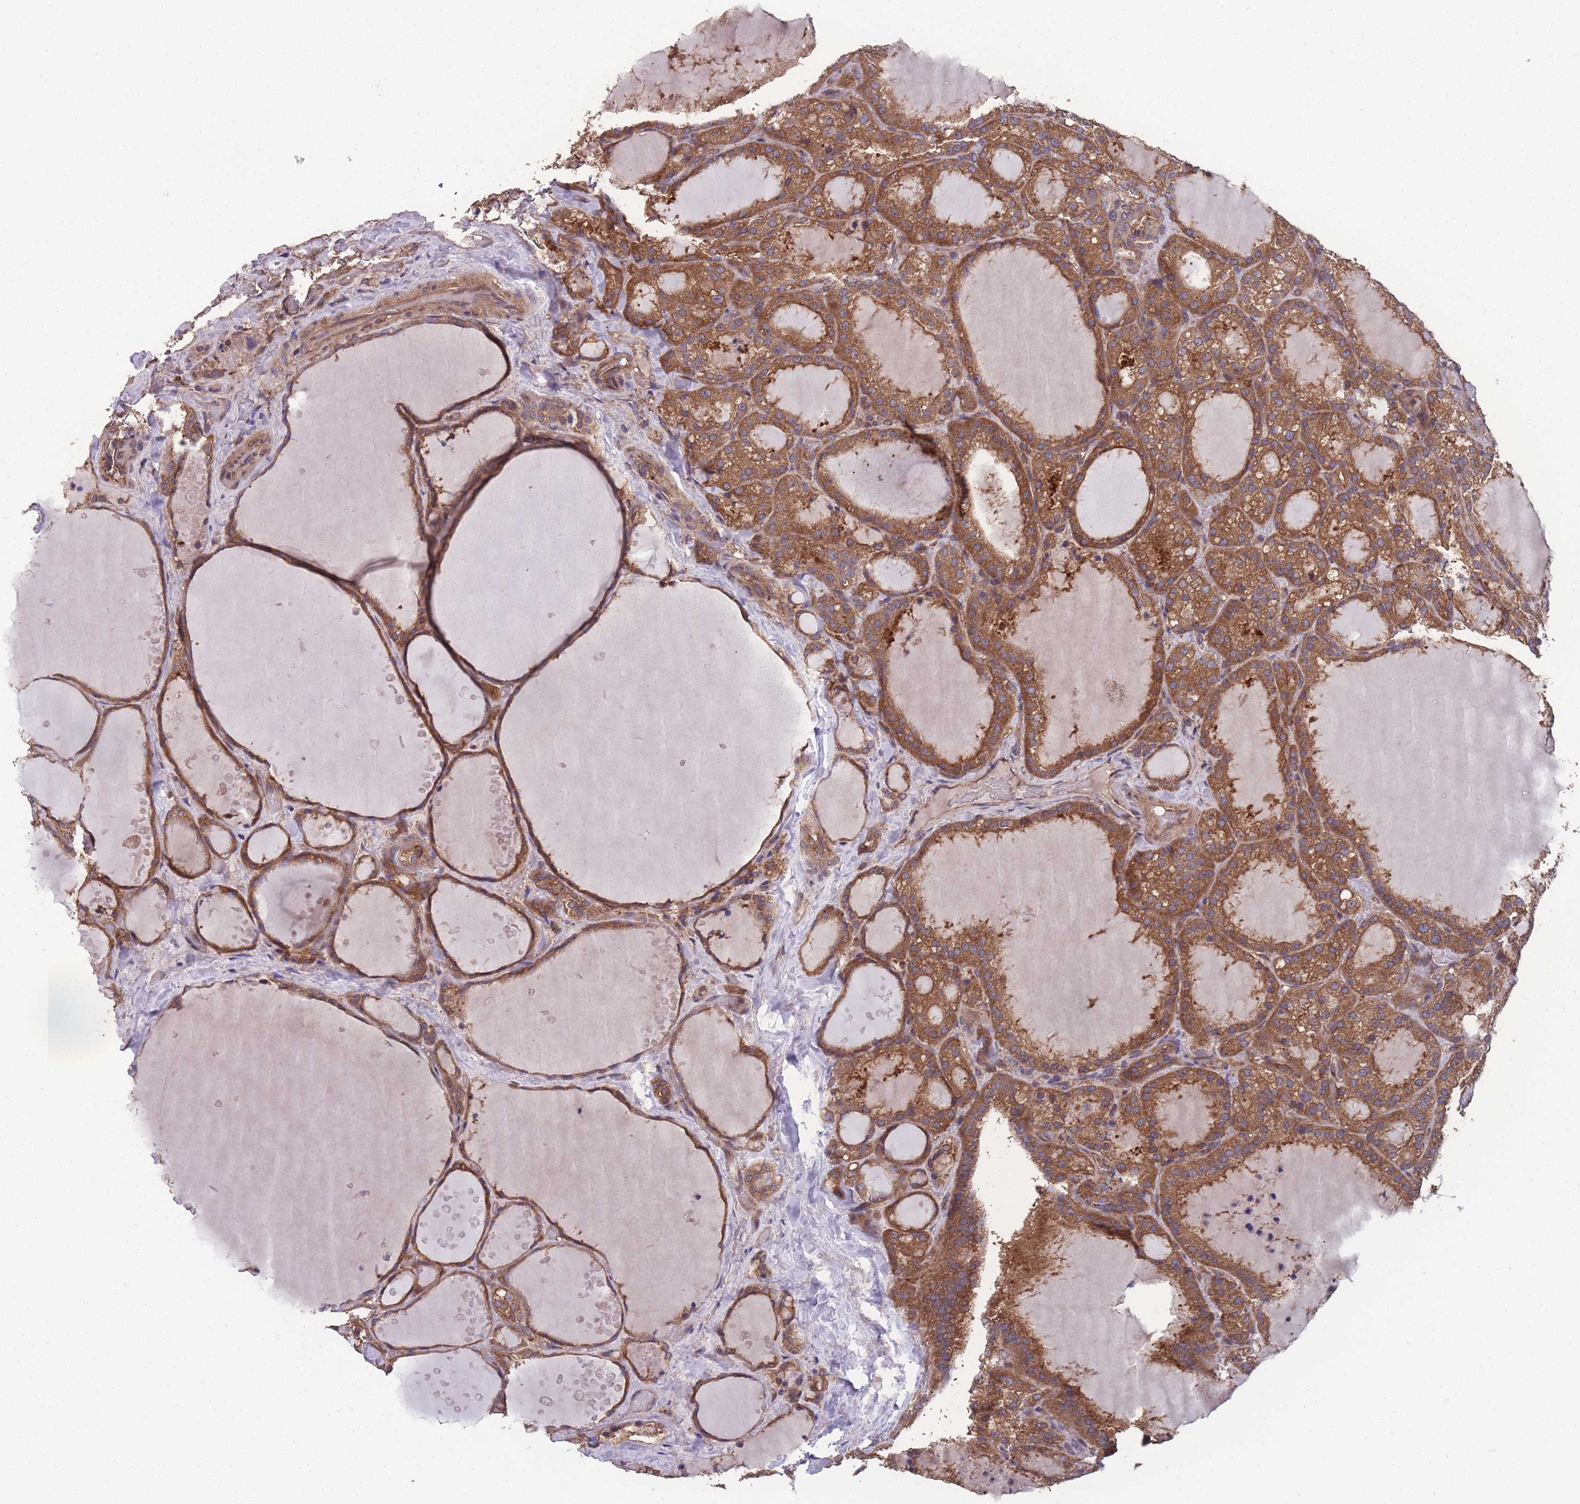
{"staining": {"intensity": "moderate", "quantity": ">75%", "location": "cytoplasmic/membranous"}, "tissue": "thyroid cancer", "cell_type": "Tumor cells", "image_type": "cancer", "snomed": [{"axis": "morphology", "description": "Papillary adenocarcinoma, NOS"}, {"axis": "topography", "description": "Thyroid gland"}], "caption": "IHC photomicrograph of thyroid papillary adenocarcinoma stained for a protein (brown), which demonstrates medium levels of moderate cytoplasmic/membranous expression in approximately >75% of tumor cells.", "gene": "ZPR1", "patient": {"sex": "male", "age": 77}}